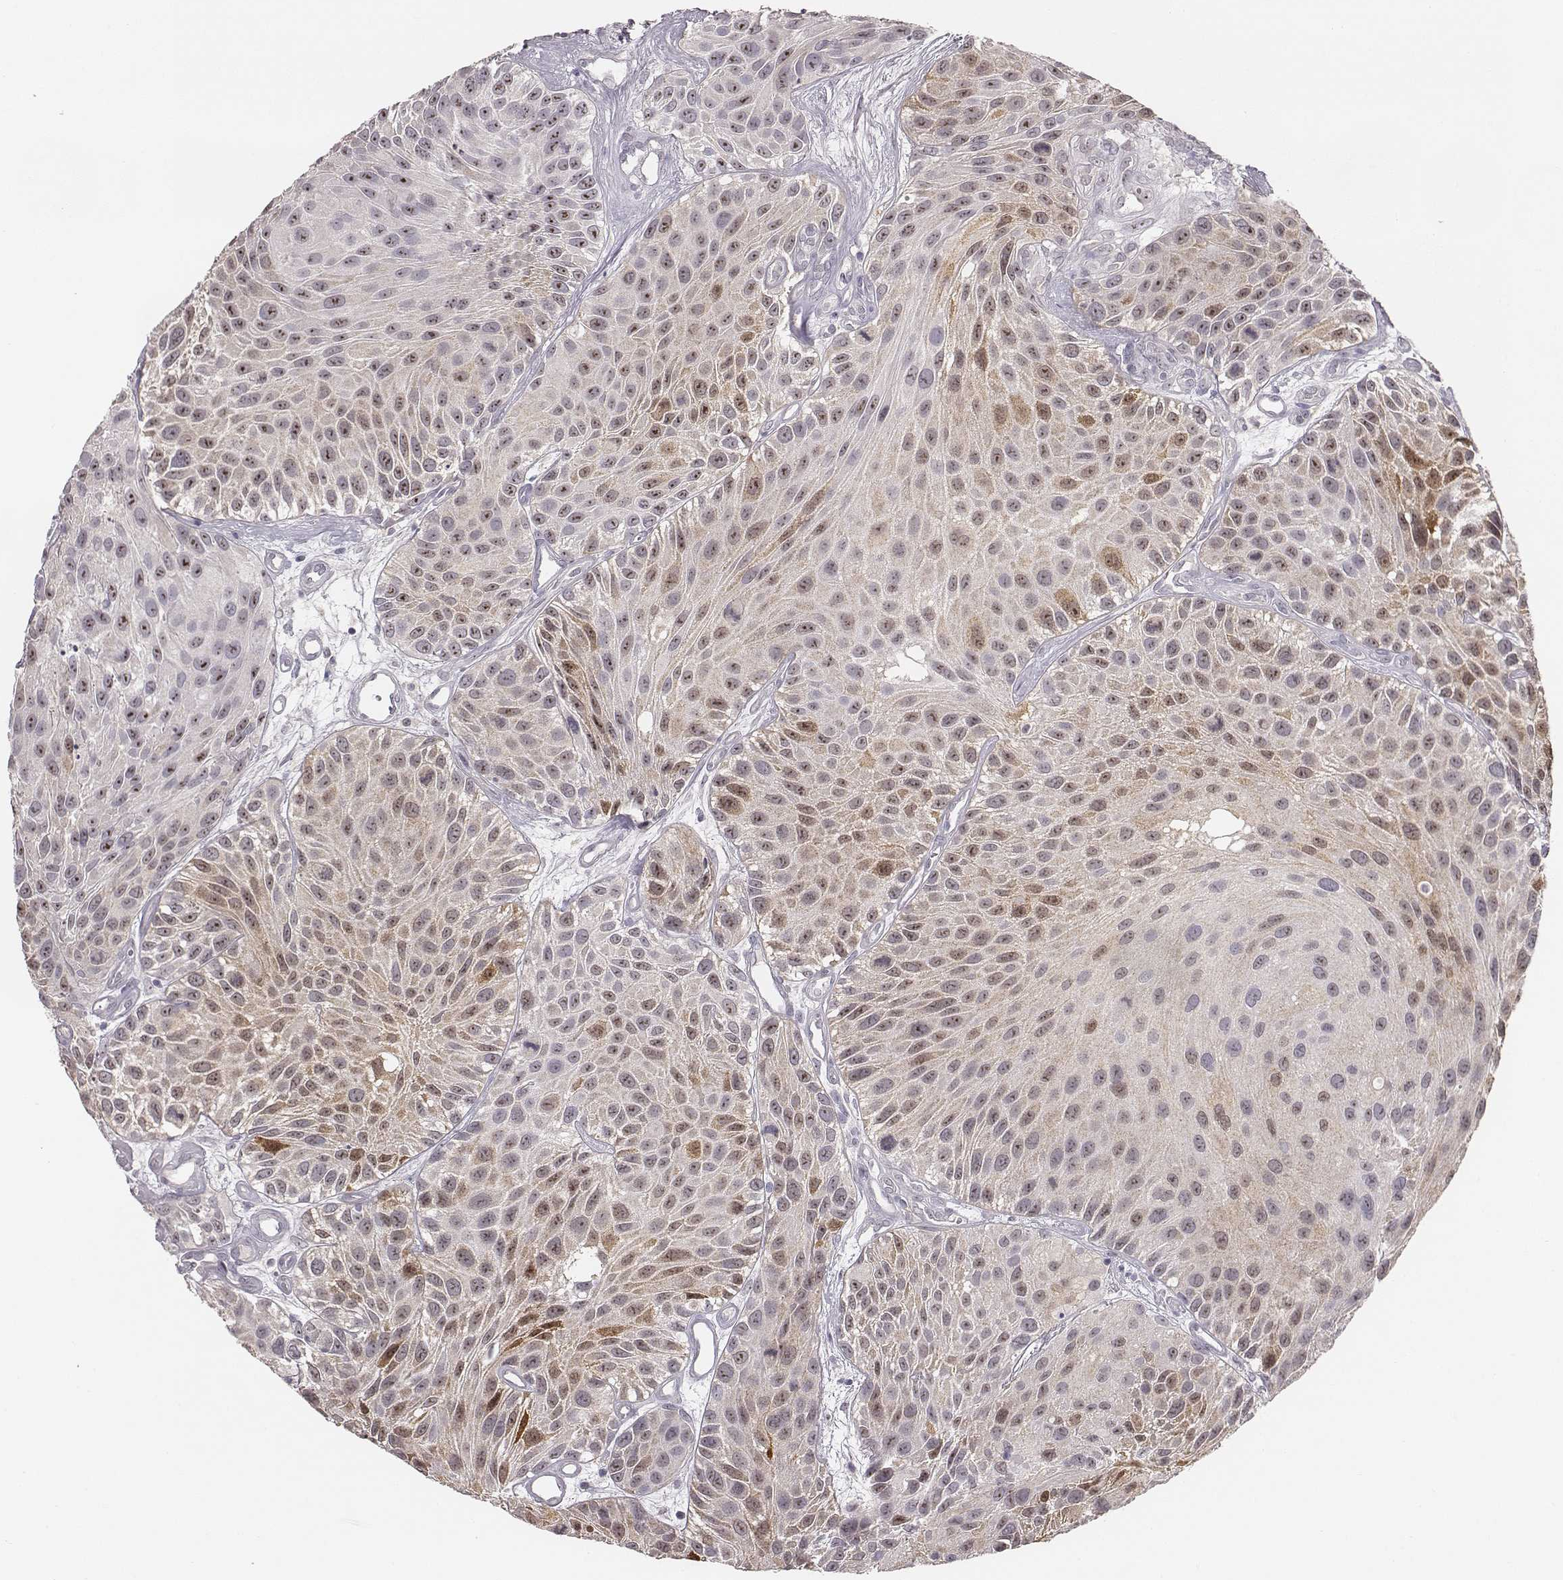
{"staining": {"intensity": "strong", "quantity": "25%-75%", "location": "nuclear"}, "tissue": "urothelial cancer", "cell_type": "Tumor cells", "image_type": "cancer", "snomed": [{"axis": "morphology", "description": "Urothelial carcinoma, Low grade"}, {"axis": "topography", "description": "Urinary bladder"}], "caption": "Brown immunohistochemical staining in human urothelial cancer demonstrates strong nuclear positivity in approximately 25%-75% of tumor cells. (IHC, brightfield microscopy, high magnification).", "gene": "NIFK", "patient": {"sex": "female", "age": 87}}